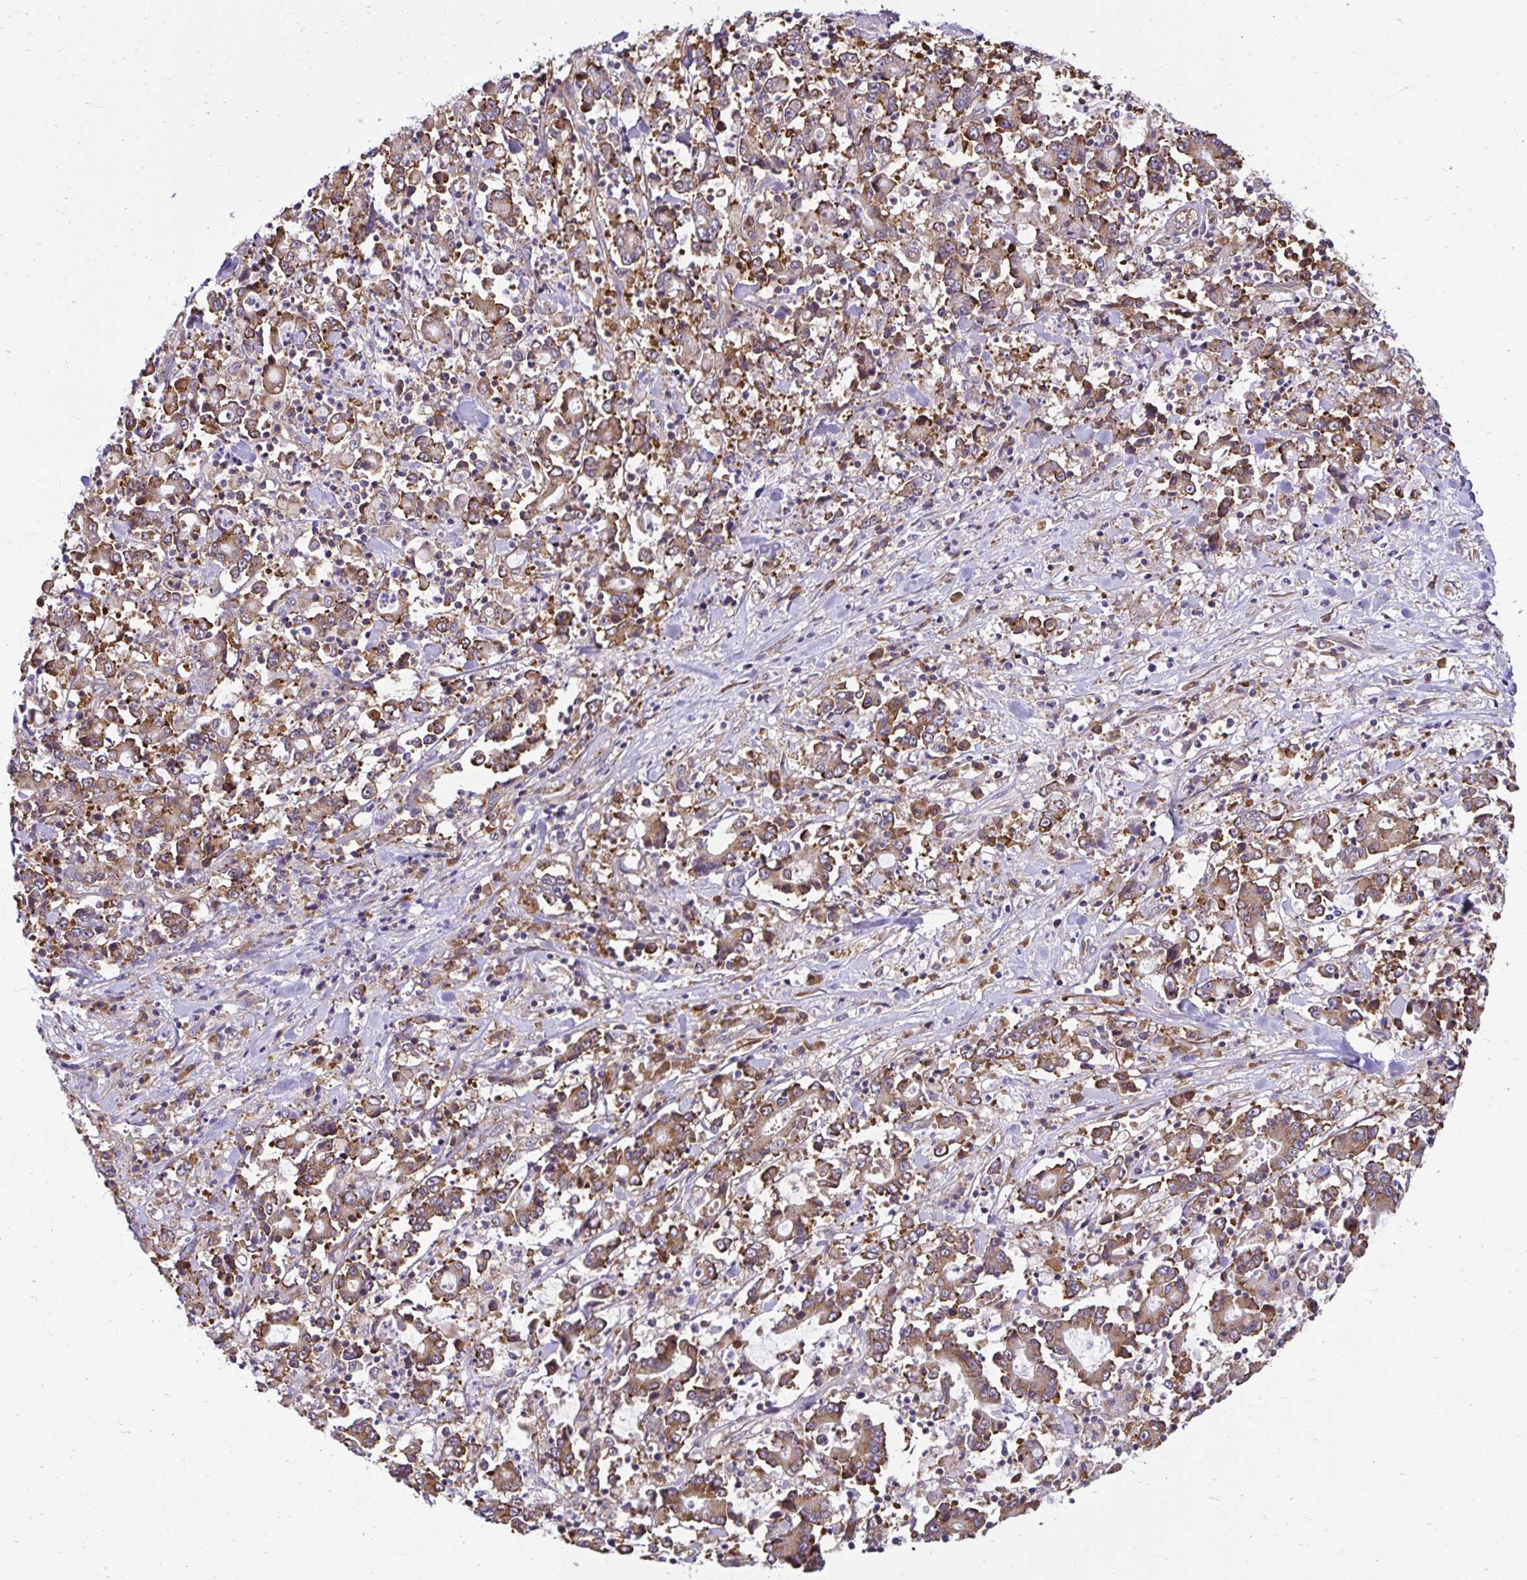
{"staining": {"intensity": "moderate", "quantity": ">75%", "location": "cytoplasmic/membranous"}, "tissue": "stomach cancer", "cell_type": "Tumor cells", "image_type": "cancer", "snomed": [{"axis": "morphology", "description": "Adenocarcinoma, NOS"}, {"axis": "topography", "description": "Stomach, upper"}], "caption": "Brown immunohistochemical staining in adenocarcinoma (stomach) exhibits moderate cytoplasmic/membranous staining in about >75% of tumor cells.", "gene": "RPS7", "patient": {"sex": "male", "age": 68}}